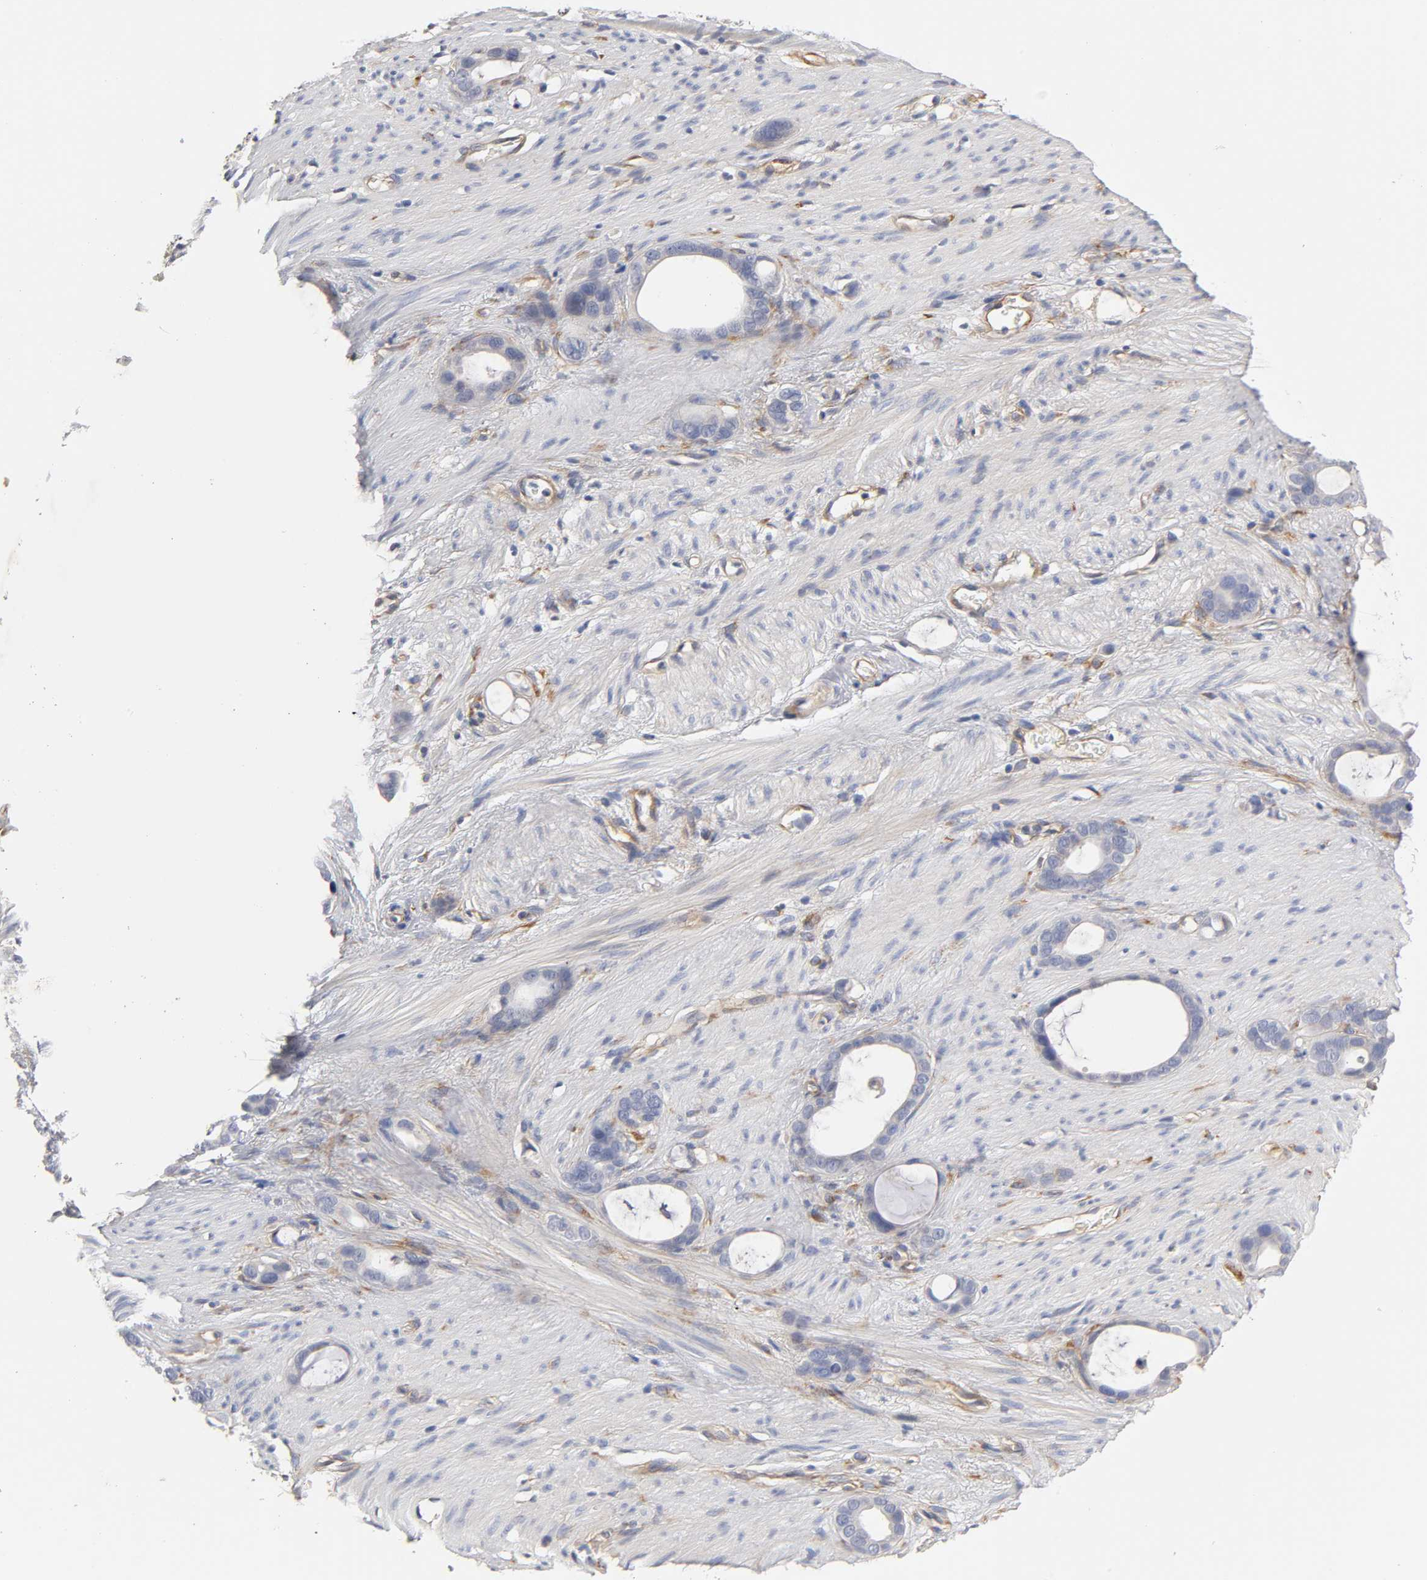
{"staining": {"intensity": "negative", "quantity": "none", "location": "none"}, "tissue": "stomach cancer", "cell_type": "Tumor cells", "image_type": "cancer", "snomed": [{"axis": "morphology", "description": "Adenocarcinoma, NOS"}, {"axis": "topography", "description": "Stomach"}], "caption": "This histopathology image is of stomach cancer stained with immunohistochemistry to label a protein in brown with the nuclei are counter-stained blue. There is no staining in tumor cells.", "gene": "LAMB1", "patient": {"sex": "female", "age": 75}}